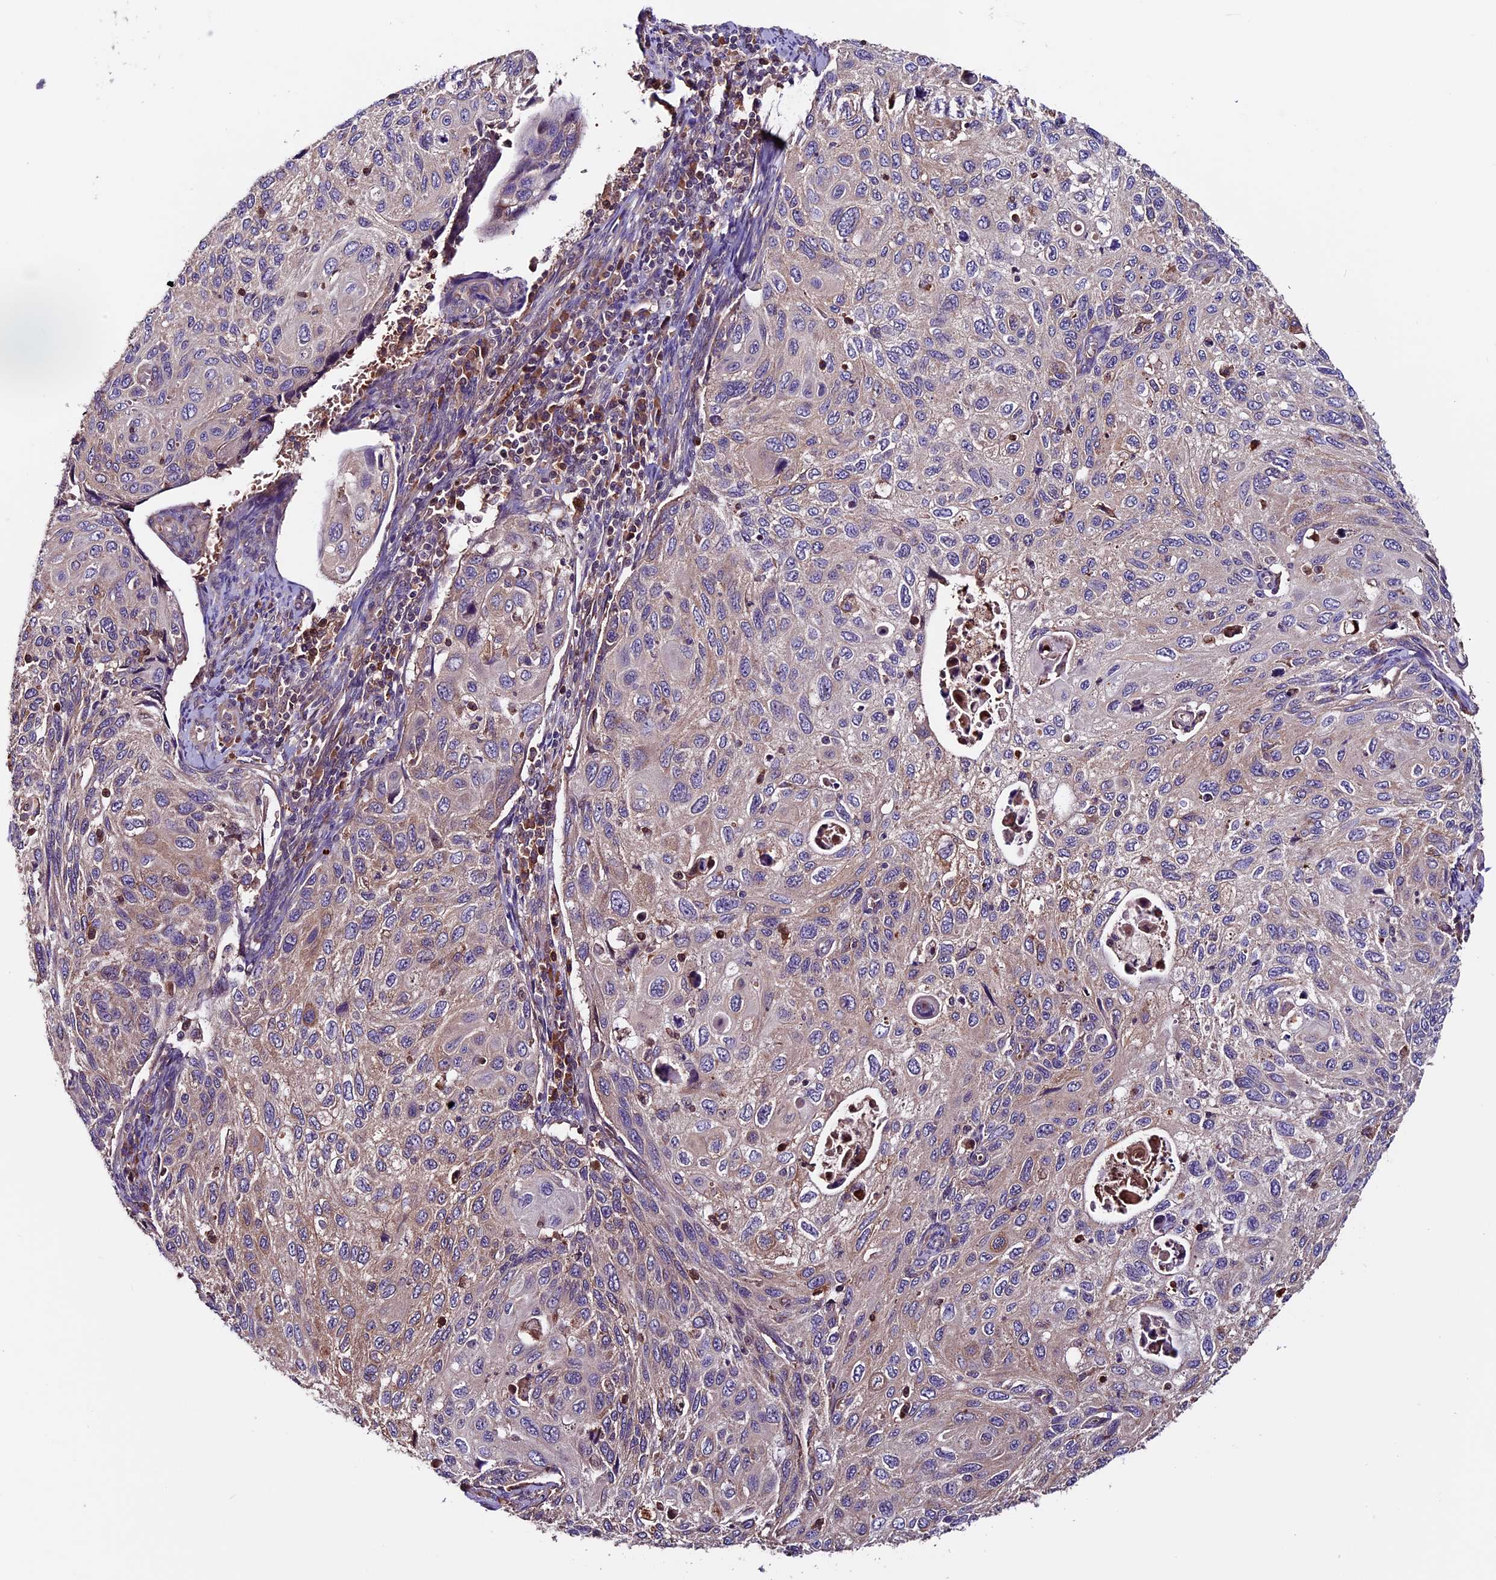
{"staining": {"intensity": "weak", "quantity": "<25%", "location": "cytoplasmic/membranous"}, "tissue": "cervical cancer", "cell_type": "Tumor cells", "image_type": "cancer", "snomed": [{"axis": "morphology", "description": "Squamous cell carcinoma, NOS"}, {"axis": "topography", "description": "Cervix"}], "caption": "High magnification brightfield microscopy of cervical squamous cell carcinoma stained with DAB (3,3'-diaminobenzidine) (brown) and counterstained with hematoxylin (blue): tumor cells show no significant staining.", "gene": "ZNF598", "patient": {"sex": "female", "age": 70}}